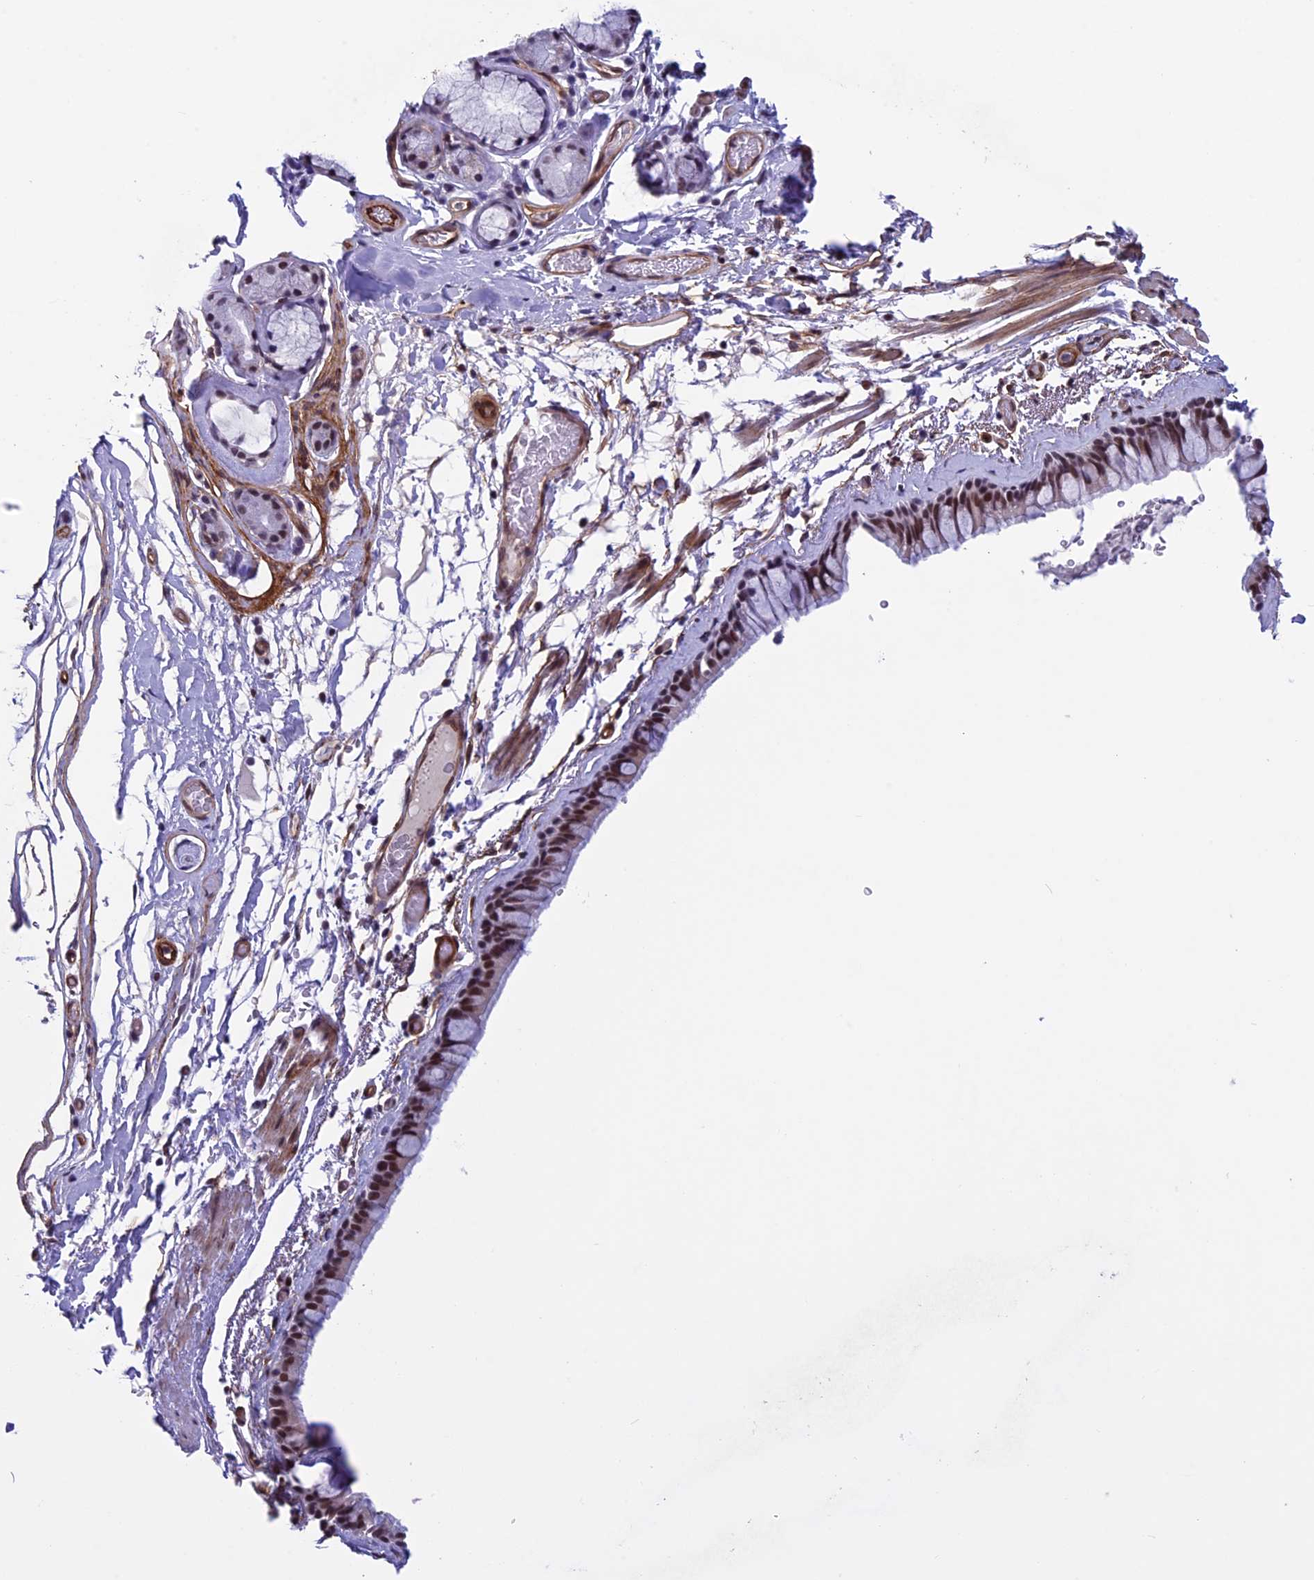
{"staining": {"intensity": "moderate", "quantity": ">75%", "location": "nuclear"}, "tissue": "bronchus", "cell_type": "Respiratory epithelial cells", "image_type": "normal", "snomed": [{"axis": "morphology", "description": "Normal tissue, NOS"}, {"axis": "topography", "description": "Cartilage tissue"}], "caption": "IHC image of benign bronchus: bronchus stained using immunohistochemistry (IHC) exhibits medium levels of moderate protein expression localized specifically in the nuclear of respiratory epithelial cells, appearing as a nuclear brown color.", "gene": "NIPBL", "patient": {"sex": "male", "age": 63}}